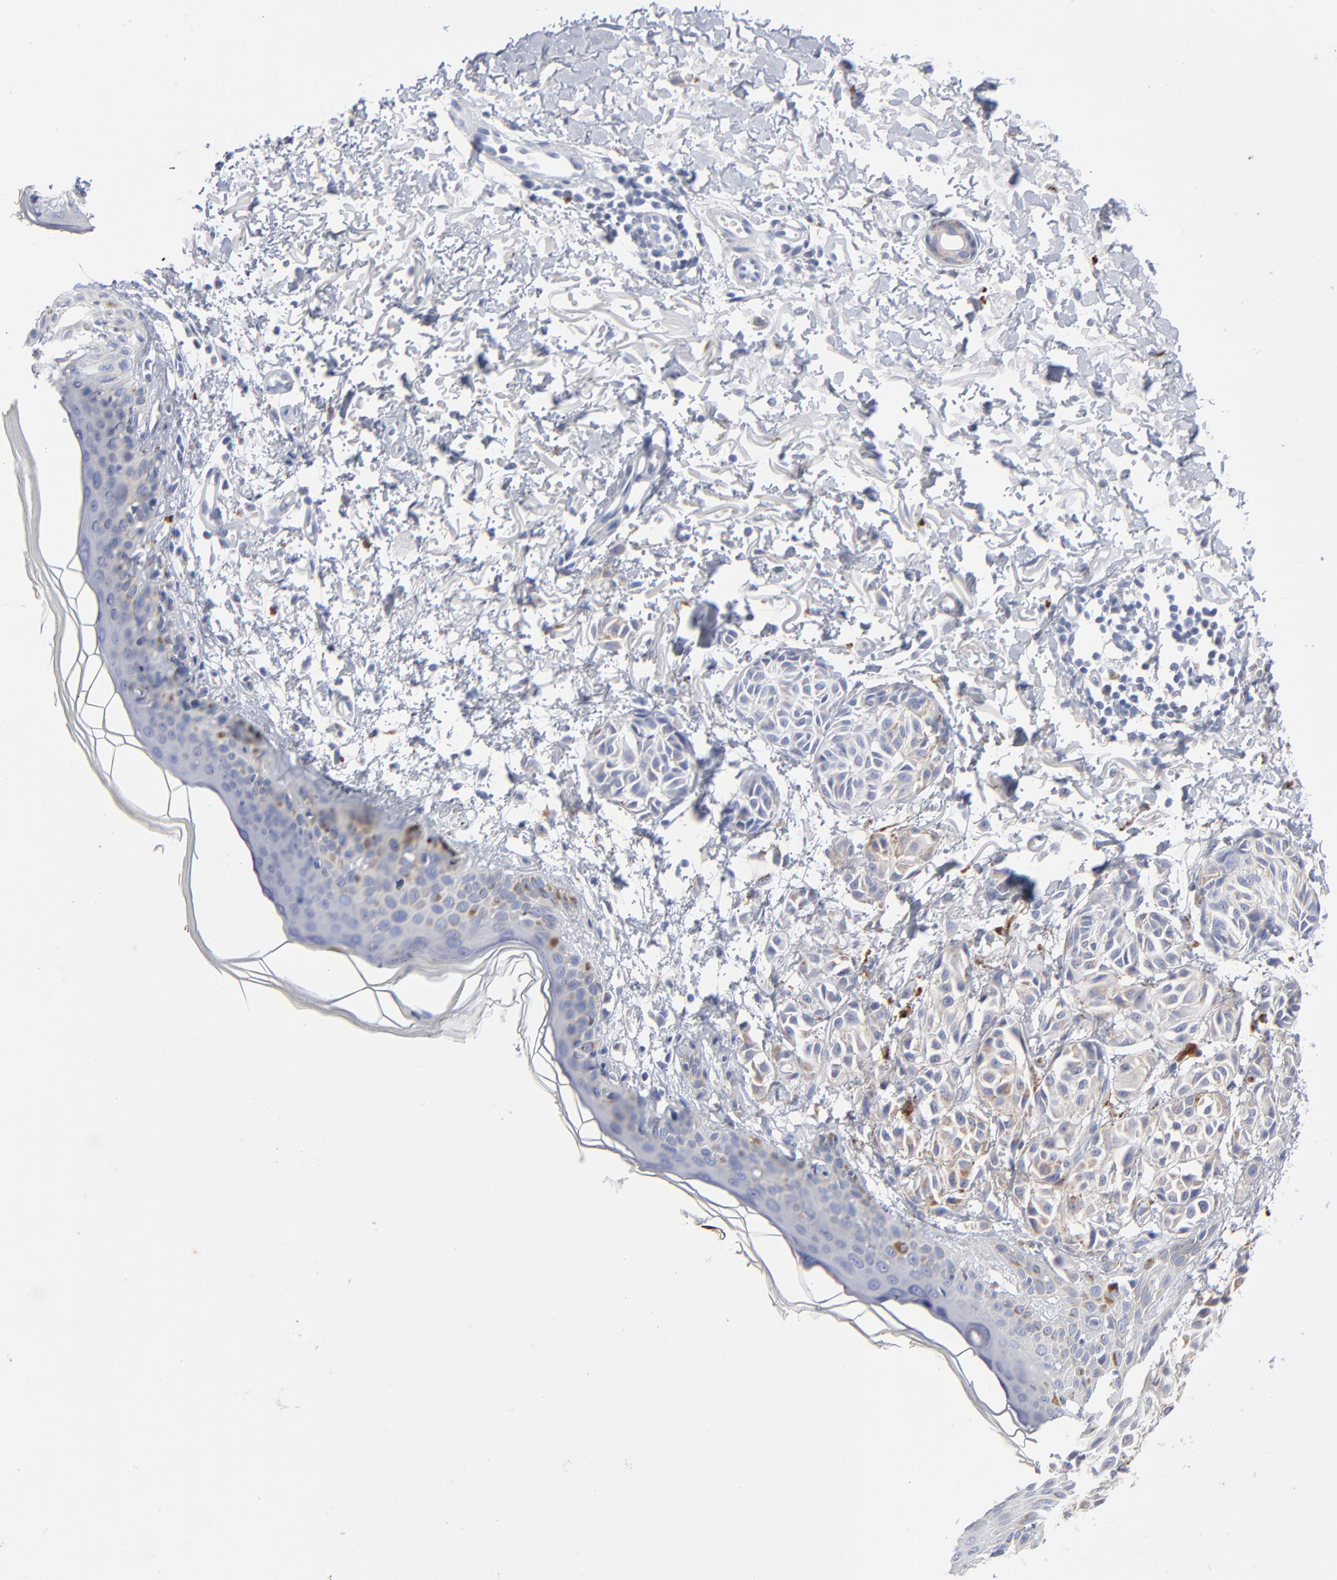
{"staining": {"intensity": "negative", "quantity": "none", "location": "none"}, "tissue": "melanoma", "cell_type": "Tumor cells", "image_type": "cancer", "snomed": [{"axis": "morphology", "description": "Malignant melanoma, NOS"}, {"axis": "topography", "description": "Skin"}], "caption": "High magnification brightfield microscopy of malignant melanoma stained with DAB (brown) and counterstained with hematoxylin (blue): tumor cells show no significant expression.", "gene": "CHCHD10", "patient": {"sex": "male", "age": 76}}